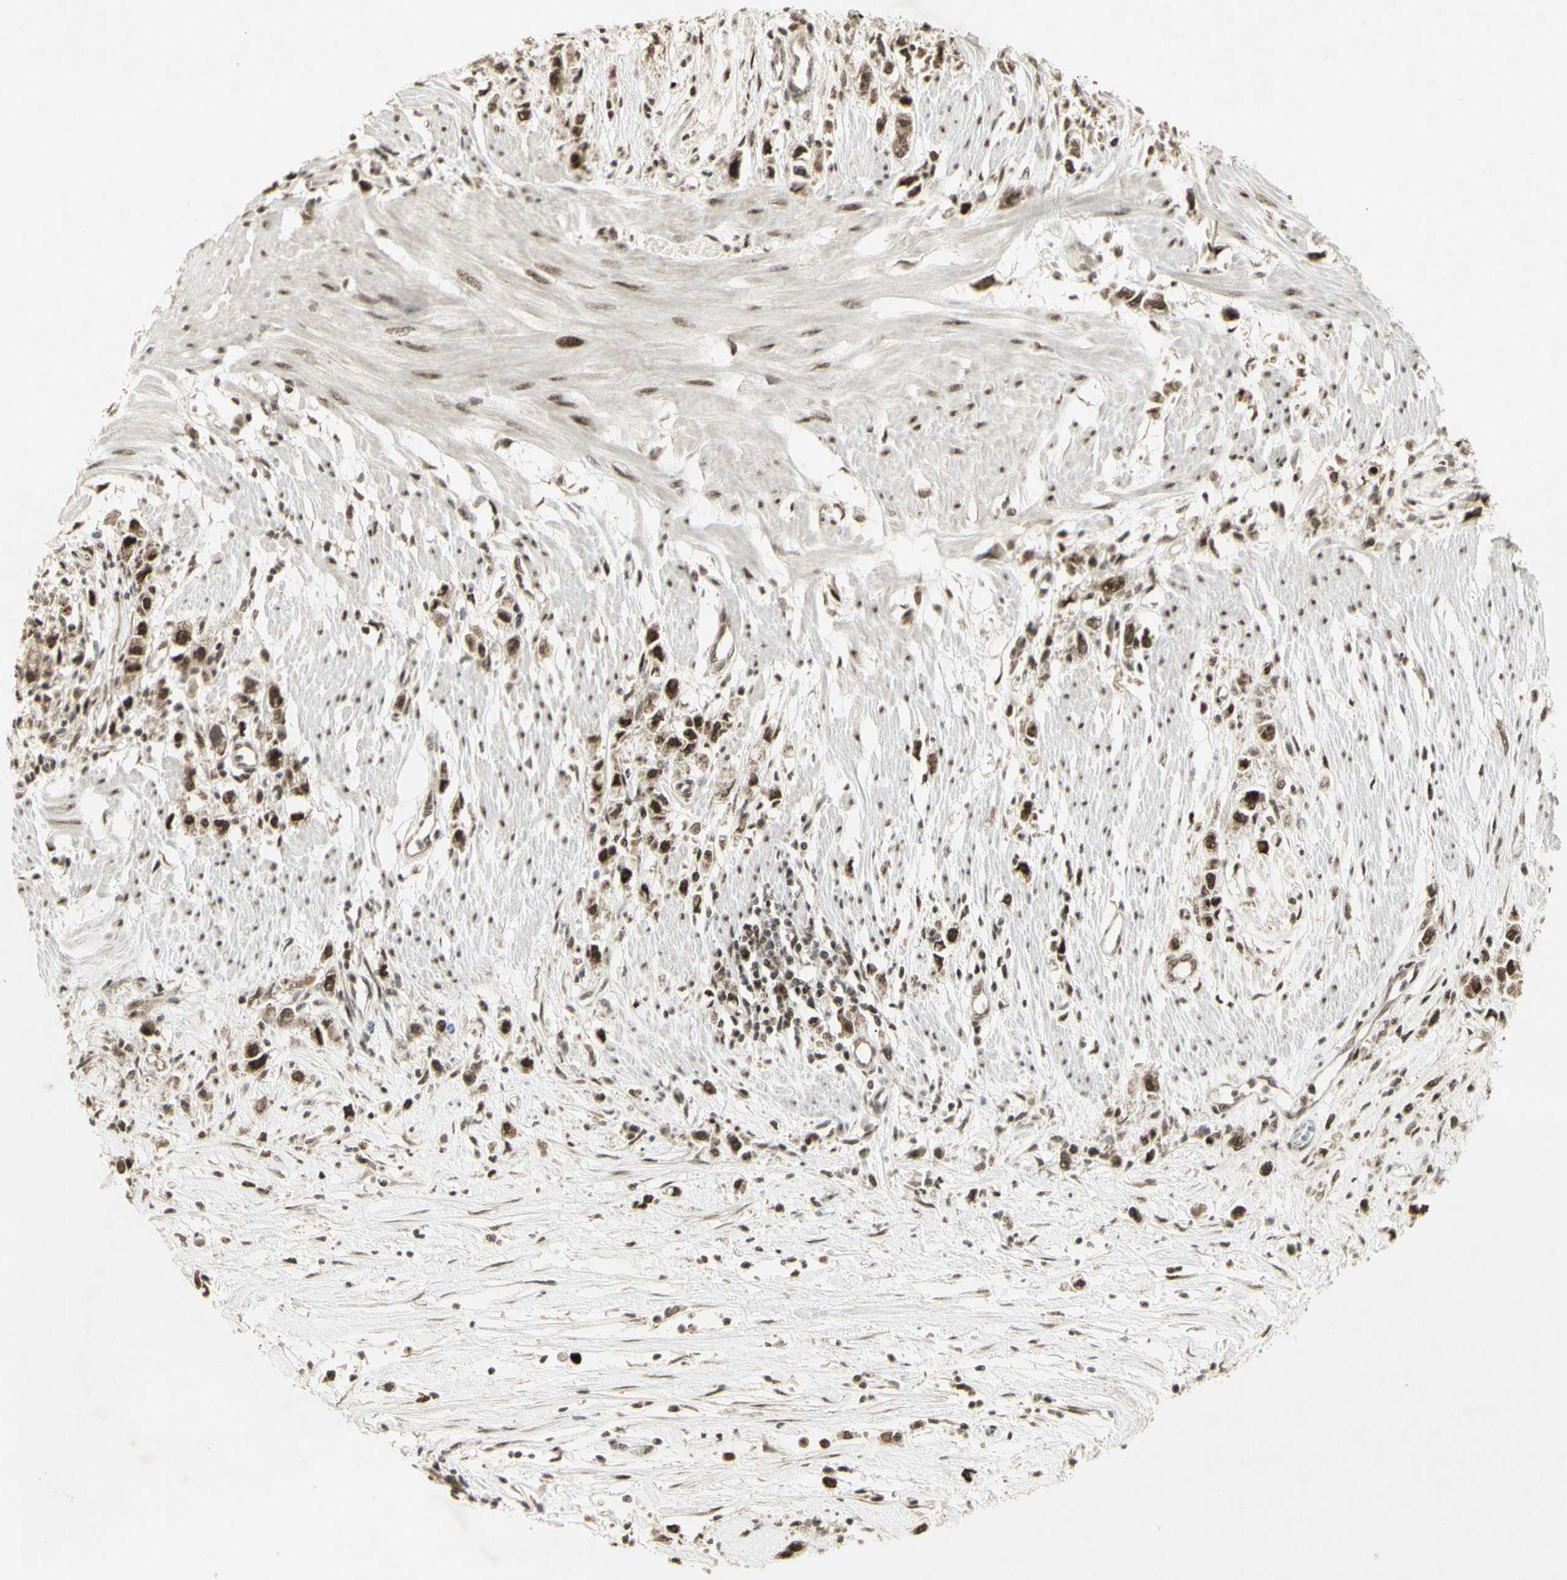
{"staining": {"intensity": "strong", "quantity": "25%-75%", "location": "nuclear"}, "tissue": "stomach cancer", "cell_type": "Tumor cells", "image_type": "cancer", "snomed": [{"axis": "morphology", "description": "Adenocarcinoma, NOS"}, {"axis": "topography", "description": "Stomach"}], "caption": "Tumor cells demonstrate high levels of strong nuclear staining in about 25%-75% of cells in human stomach cancer.", "gene": "CCNT1", "patient": {"sex": "female", "age": 59}}